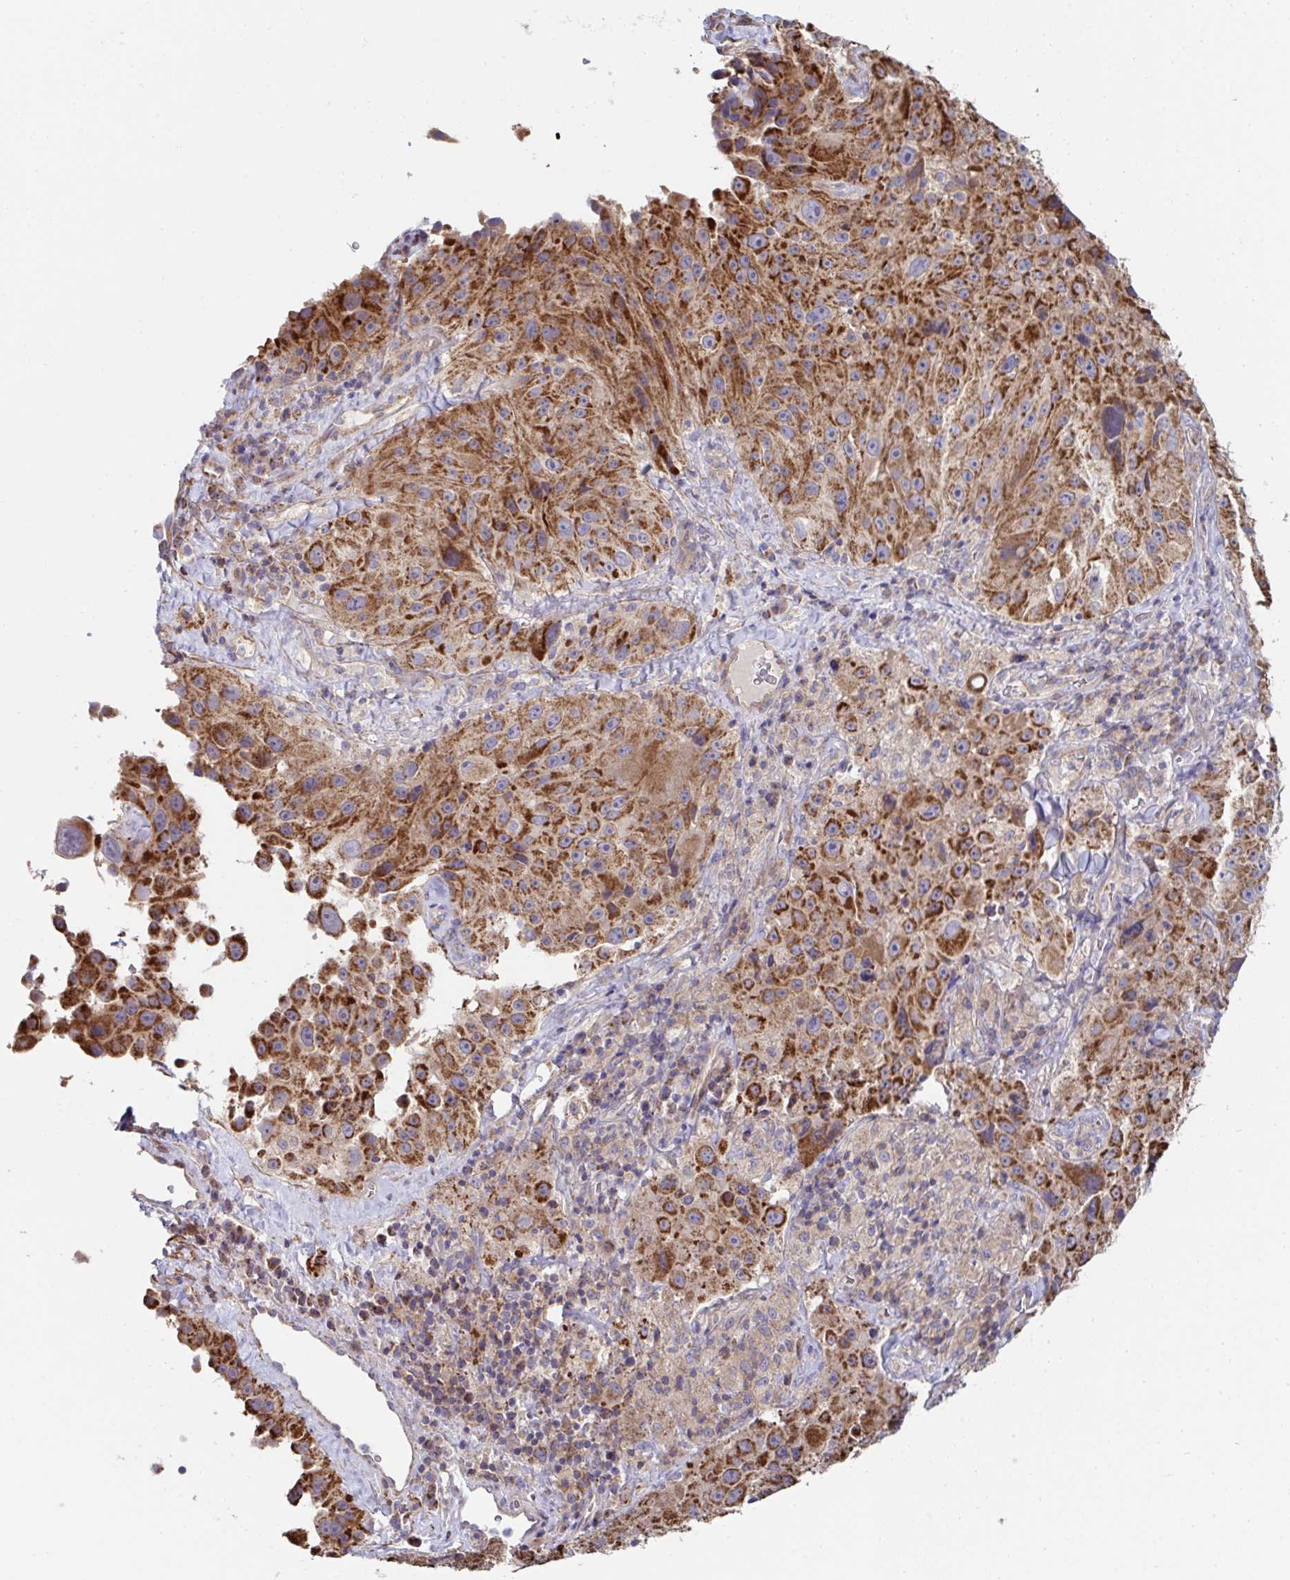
{"staining": {"intensity": "strong", "quantity": ">75%", "location": "cytoplasmic/membranous"}, "tissue": "melanoma", "cell_type": "Tumor cells", "image_type": "cancer", "snomed": [{"axis": "morphology", "description": "Malignant melanoma, Metastatic site"}, {"axis": "topography", "description": "Lymph node"}], "caption": "This image reveals immunohistochemistry staining of malignant melanoma (metastatic site), with high strong cytoplasmic/membranous staining in about >75% of tumor cells.", "gene": "DZANK1", "patient": {"sex": "male", "age": 62}}